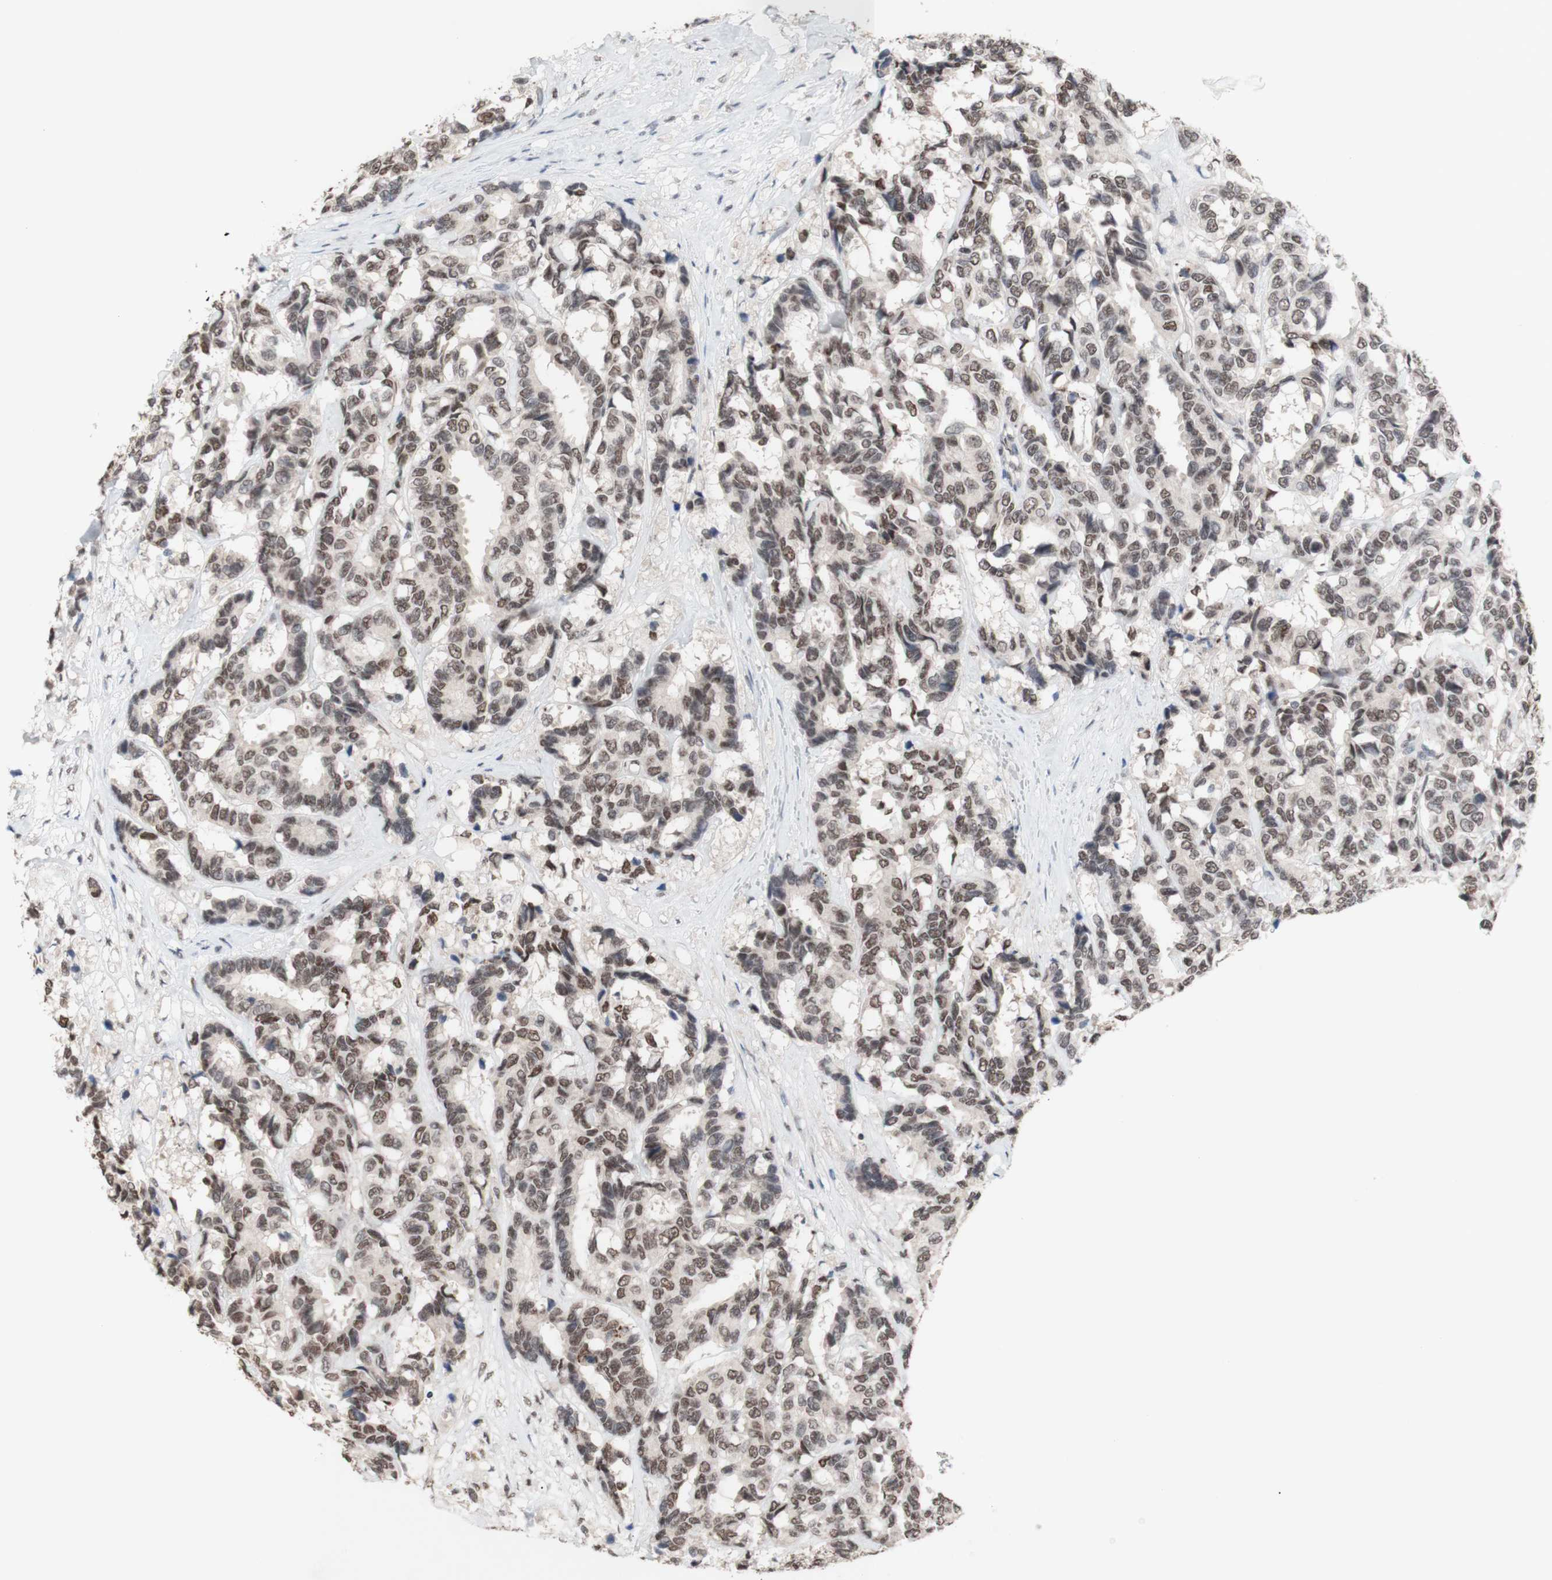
{"staining": {"intensity": "weak", "quantity": ">75%", "location": "nuclear"}, "tissue": "breast cancer", "cell_type": "Tumor cells", "image_type": "cancer", "snomed": [{"axis": "morphology", "description": "Duct carcinoma"}, {"axis": "topography", "description": "Breast"}], "caption": "Immunohistochemistry (IHC) histopathology image of neoplastic tissue: breast intraductal carcinoma stained using IHC displays low levels of weak protein expression localized specifically in the nuclear of tumor cells, appearing as a nuclear brown color.", "gene": "SFPQ", "patient": {"sex": "female", "age": 87}}